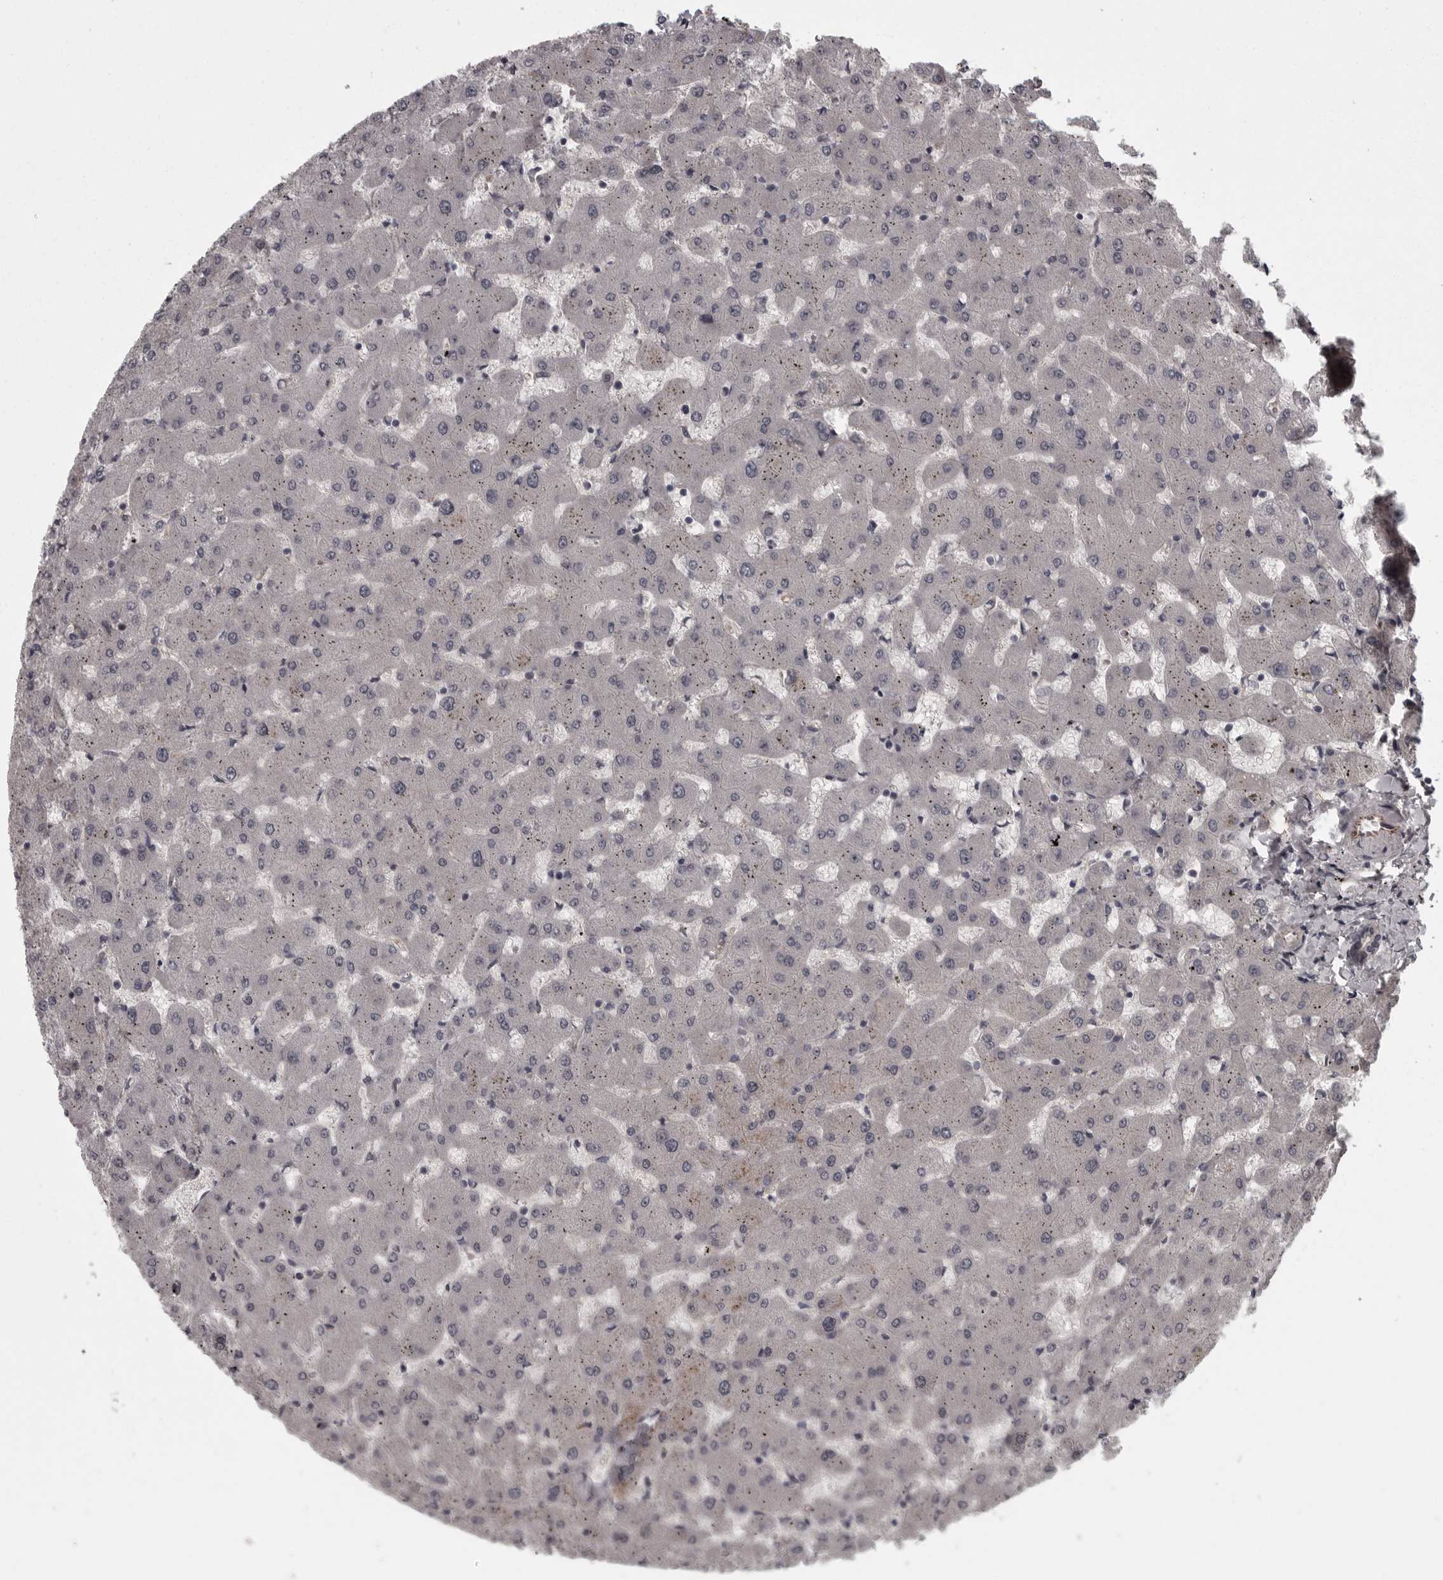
{"staining": {"intensity": "negative", "quantity": "none", "location": "none"}, "tissue": "liver", "cell_type": "Cholangiocytes", "image_type": "normal", "snomed": [{"axis": "morphology", "description": "Normal tissue, NOS"}, {"axis": "topography", "description": "Liver"}], "caption": "The IHC histopathology image has no significant expression in cholangiocytes of liver. Nuclei are stained in blue.", "gene": "FAAP100", "patient": {"sex": "female", "age": 63}}